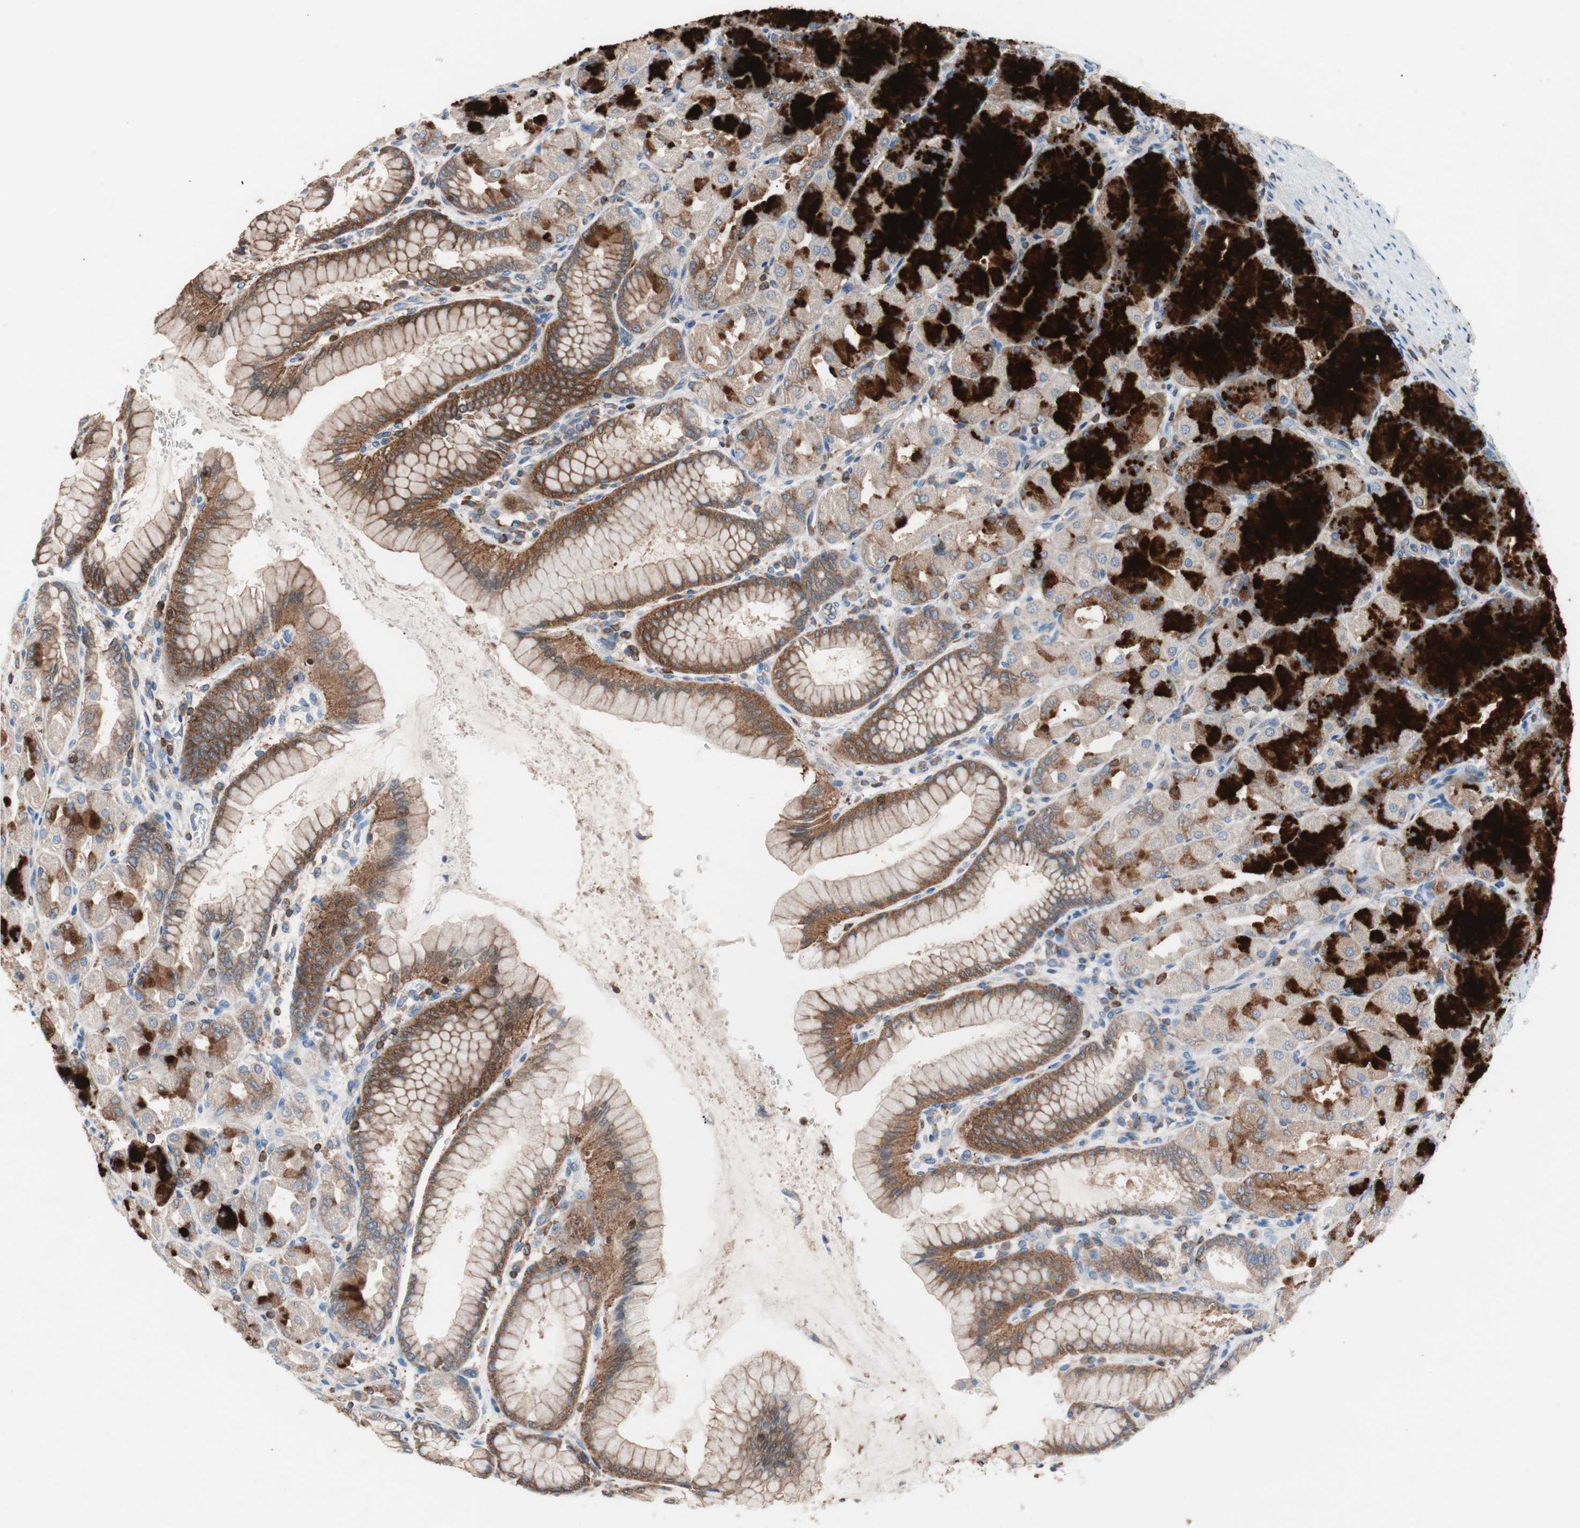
{"staining": {"intensity": "strong", "quantity": ">75%", "location": "cytoplasmic/membranous"}, "tissue": "stomach", "cell_type": "Glandular cells", "image_type": "normal", "snomed": [{"axis": "morphology", "description": "Normal tissue, NOS"}, {"axis": "topography", "description": "Stomach, upper"}], "caption": "Immunohistochemistry histopathology image of unremarkable human stomach stained for a protein (brown), which shows high levels of strong cytoplasmic/membranous expression in about >75% of glandular cells.", "gene": "PIK3R1", "patient": {"sex": "female", "age": 56}}